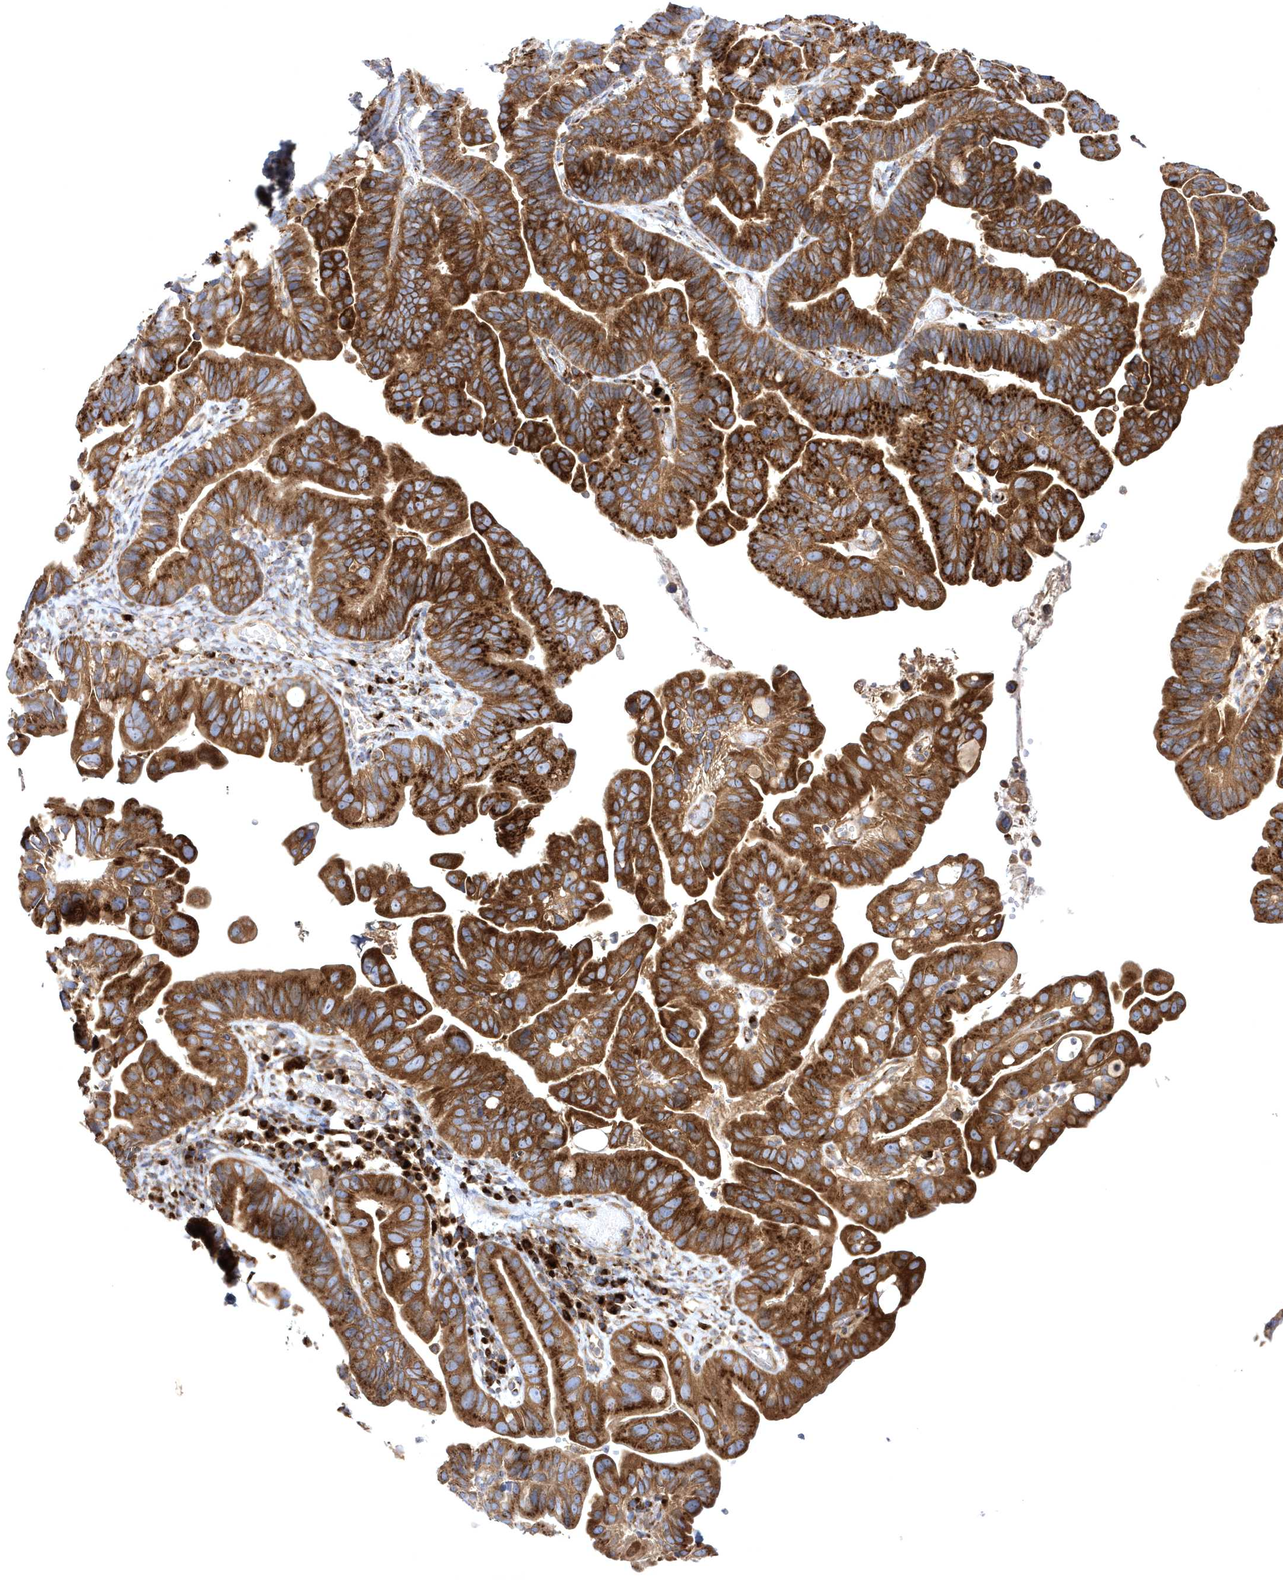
{"staining": {"intensity": "strong", "quantity": ">75%", "location": "cytoplasmic/membranous"}, "tissue": "ovarian cancer", "cell_type": "Tumor cells", "image_type": "cancer", "snomed": [{"axis": "morphology", "description": "Cystadenocarcinoma, serous, NOS"}, {"axis": "topography", "description": "Ovary"}], "caption": "This is an image of IHC staining of ovarian cancer, which shows strong staining in the cytoplasmic/membranous of tumor cells.", "gene": "COPB2", "patient": {"sex": "female", "age": 56}}